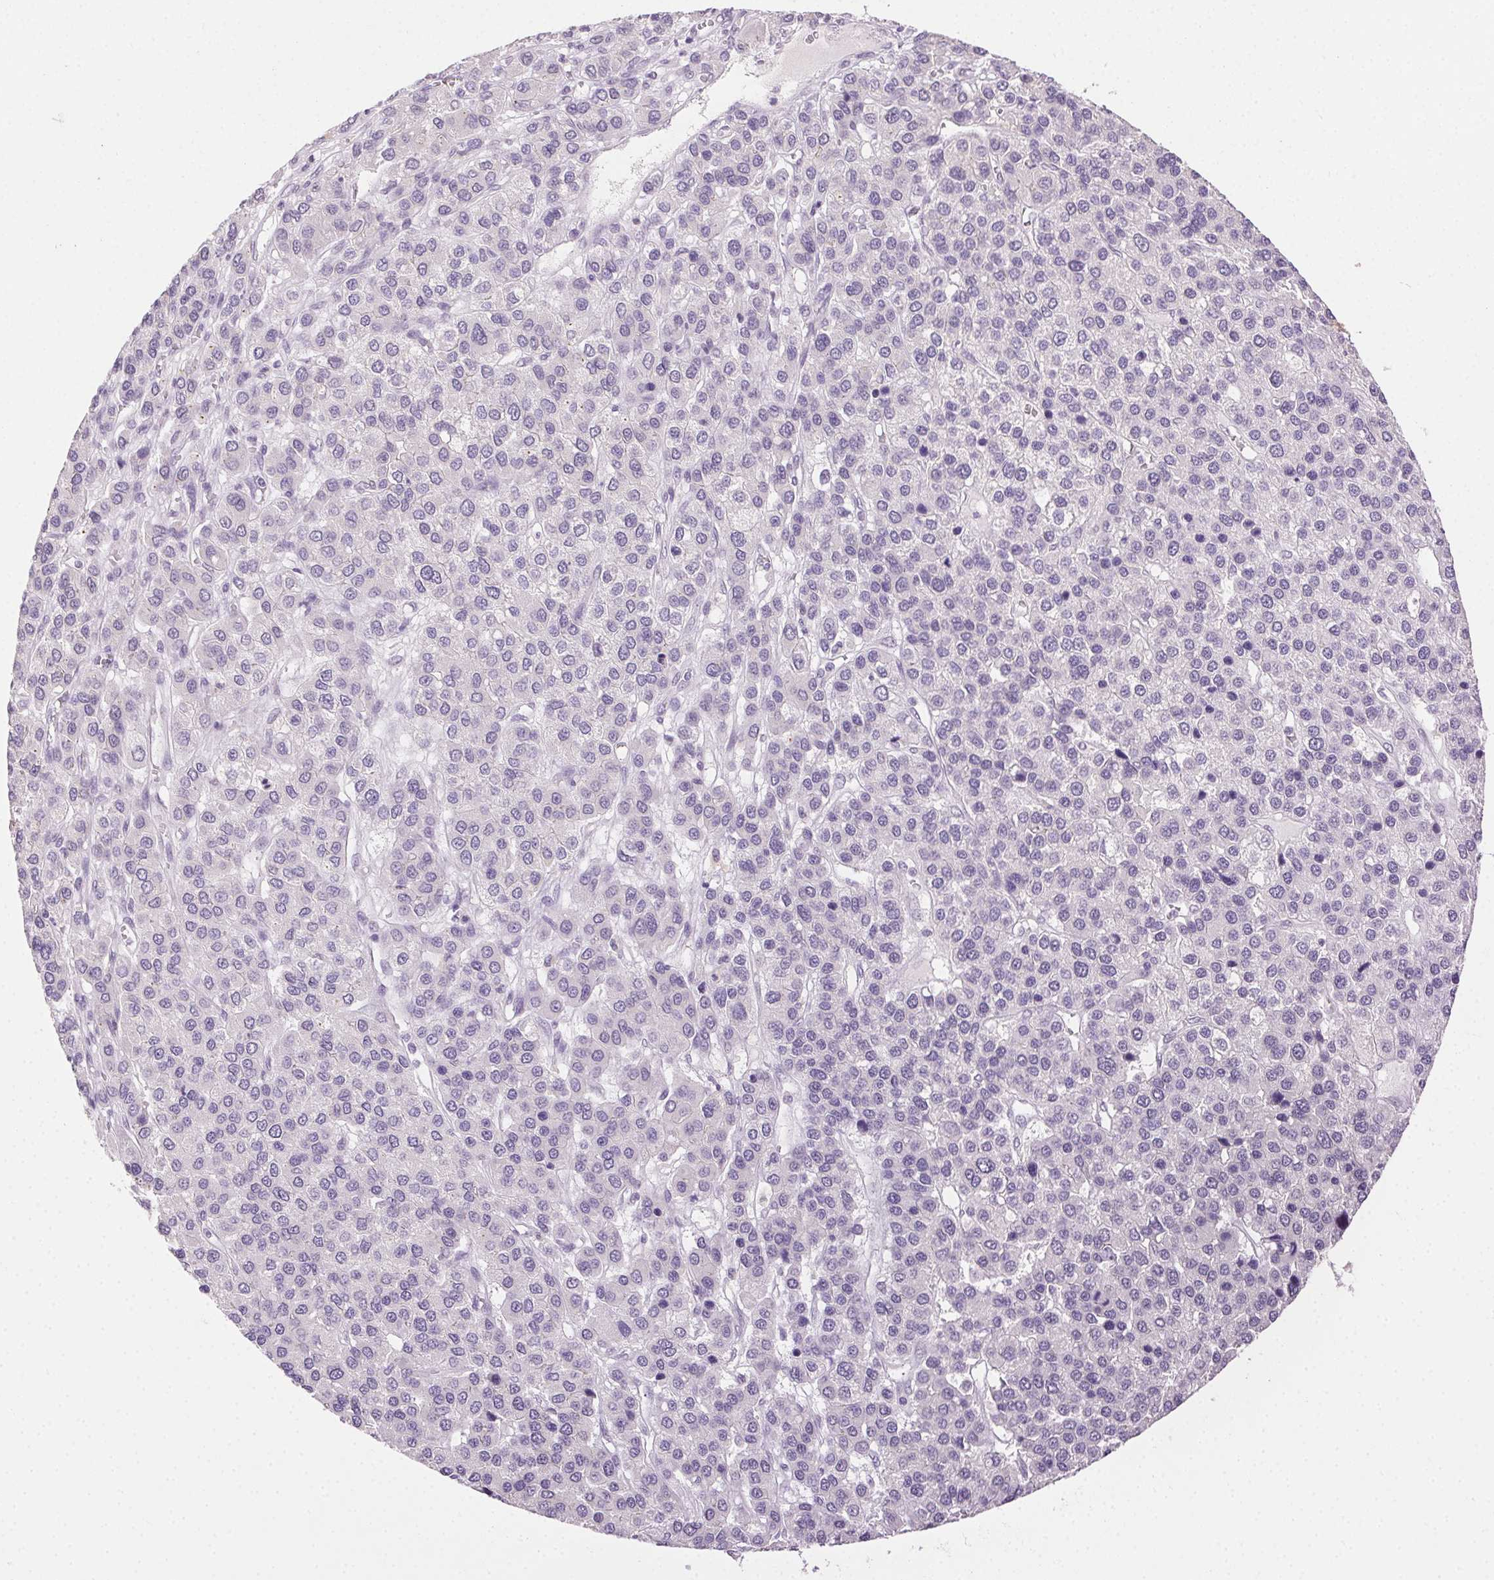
{"staining": {"intensity": "negative", "quantity": "none", "location": "none"}, "tissue": "liver cancer", "cell_type": "Tumor cells", "image_type": "cancer", "snomed": [{"axis": "morphology", "description": "Carcinoma, Hepatocellular, NOS"}, {"axis": "topography", "description": "Liver"}], "caption": "Immunohistochemistry (IHC) histopathology image of human liver hepatocellular carcinoma stained for a protein (brown), which demonstrates no positivity in tumor cells.", "gene": "CLDN10", "patient": {"sex": "female", "age": 41}}